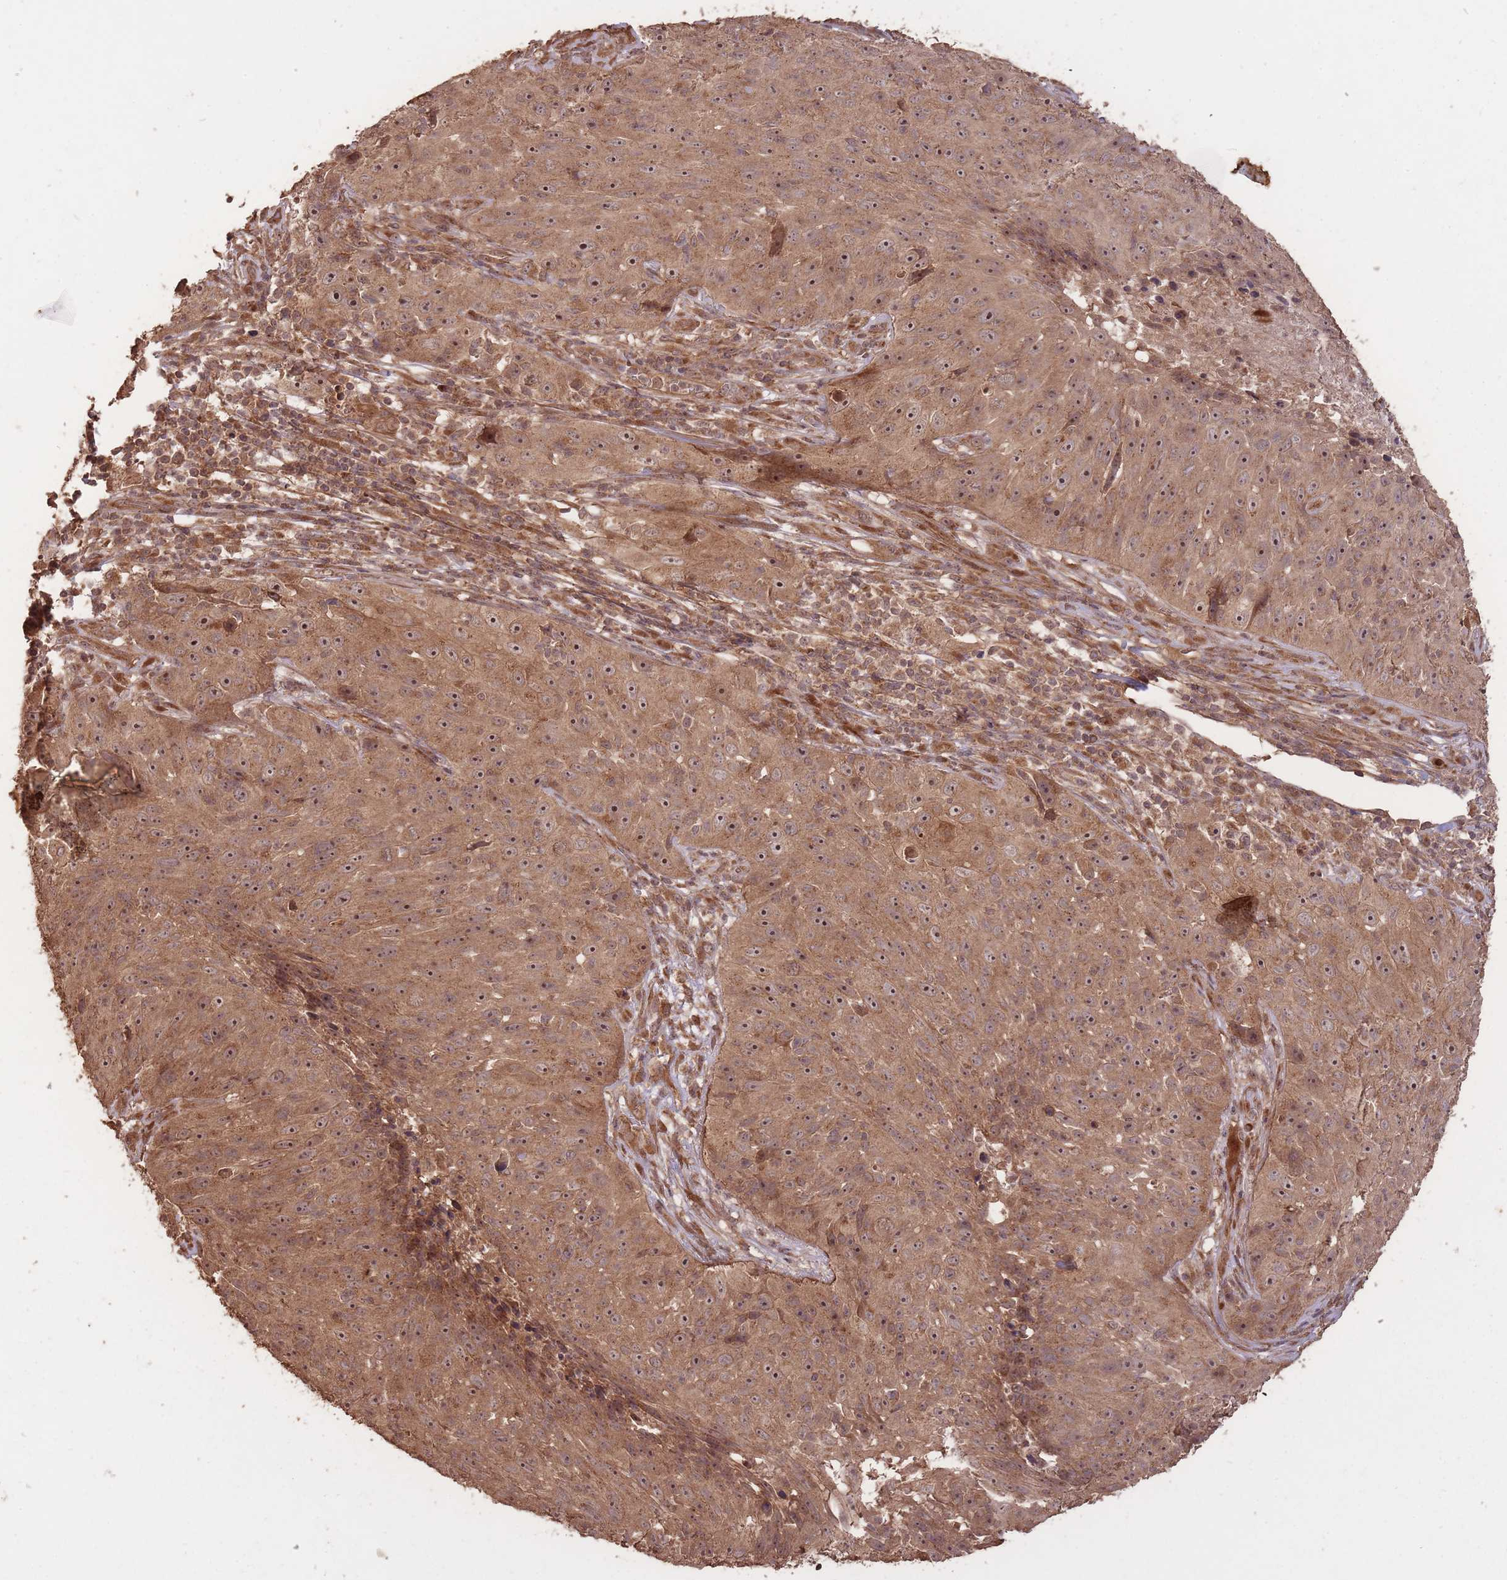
{"staining": {"intensity": "strong", "quantity": ">75%", "location": "cytoplasmic/membranous,nuclear"}, "tissue": "skin cancer", "cell_type": "Tumor cells", "image_type": "cancer", "snomed": [{"axis": "morphology", "description": "Squamous cell carcinoma, NOS"}, {"axis": "topography", "description": "Skin"}], "caption": "Immunohistochemistry image of neoplastic tissue: skin squamous cell carcinoma stained using immunohistochemistry (IHC) displays high levels of strong protein expression localized specifically in the cytoplasmic/membranous and nuclear of tumor cells, appearing as a cytoplasmic/membranous and nuclear brown color.", "gene": "ERBB3", "patient": {"sex": "female", "age": 87}}